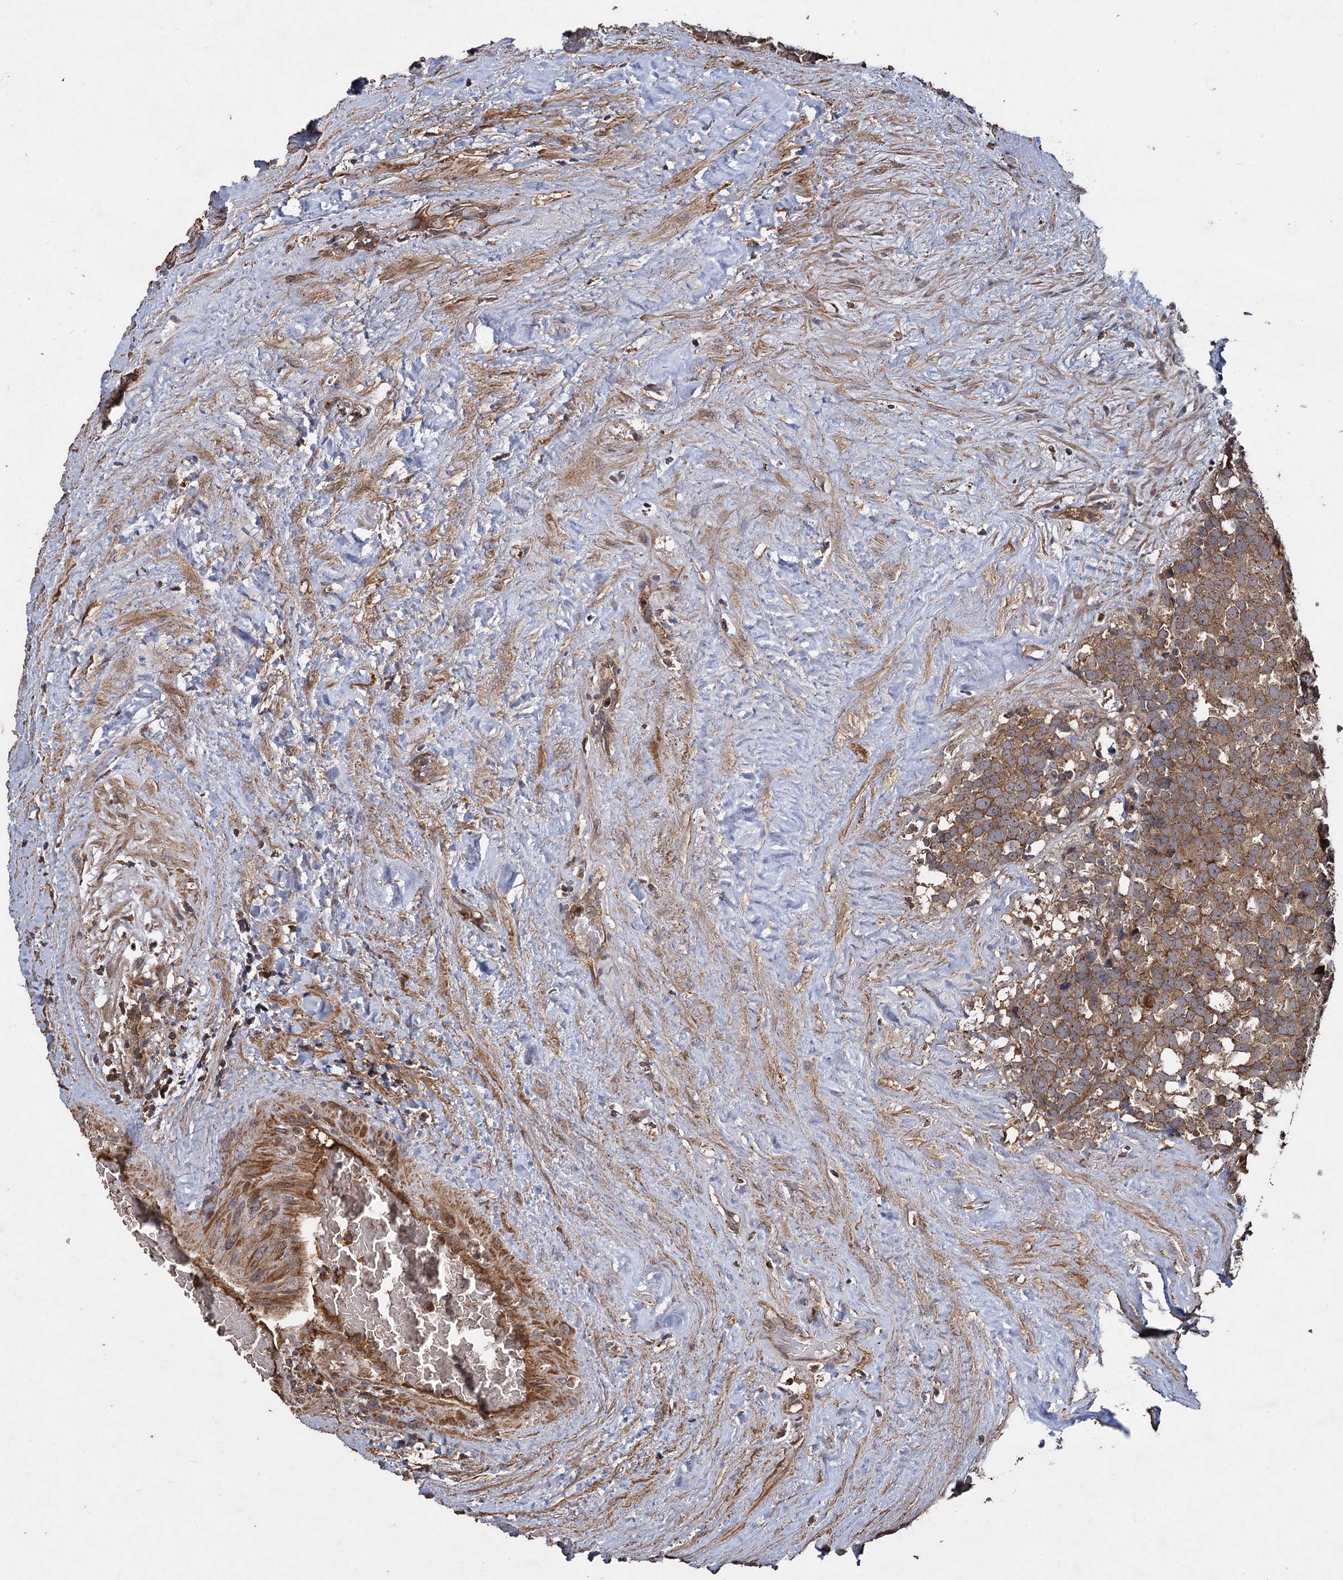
{"staining": {"intensity": "moderate", "quantity": ">75%", "location": "cytoplasmic/membranous"}, "tissue": "testis cancer", "cell_type": "Tumor cells", "image_type": "cancer", "snomed": [{"axis": "morphology", "description": "Seminoma, NOS"}, {"axis": "topography", "description": "Testis"}], "caption": "Protein positivity by immunohistochemistry reveals moderate cytoplasmic/membranous positivity in about >75% of tumor cells in seminoma (testis).", "gene": "GCLC", "patient": {"sex": "male", "age": 71}}